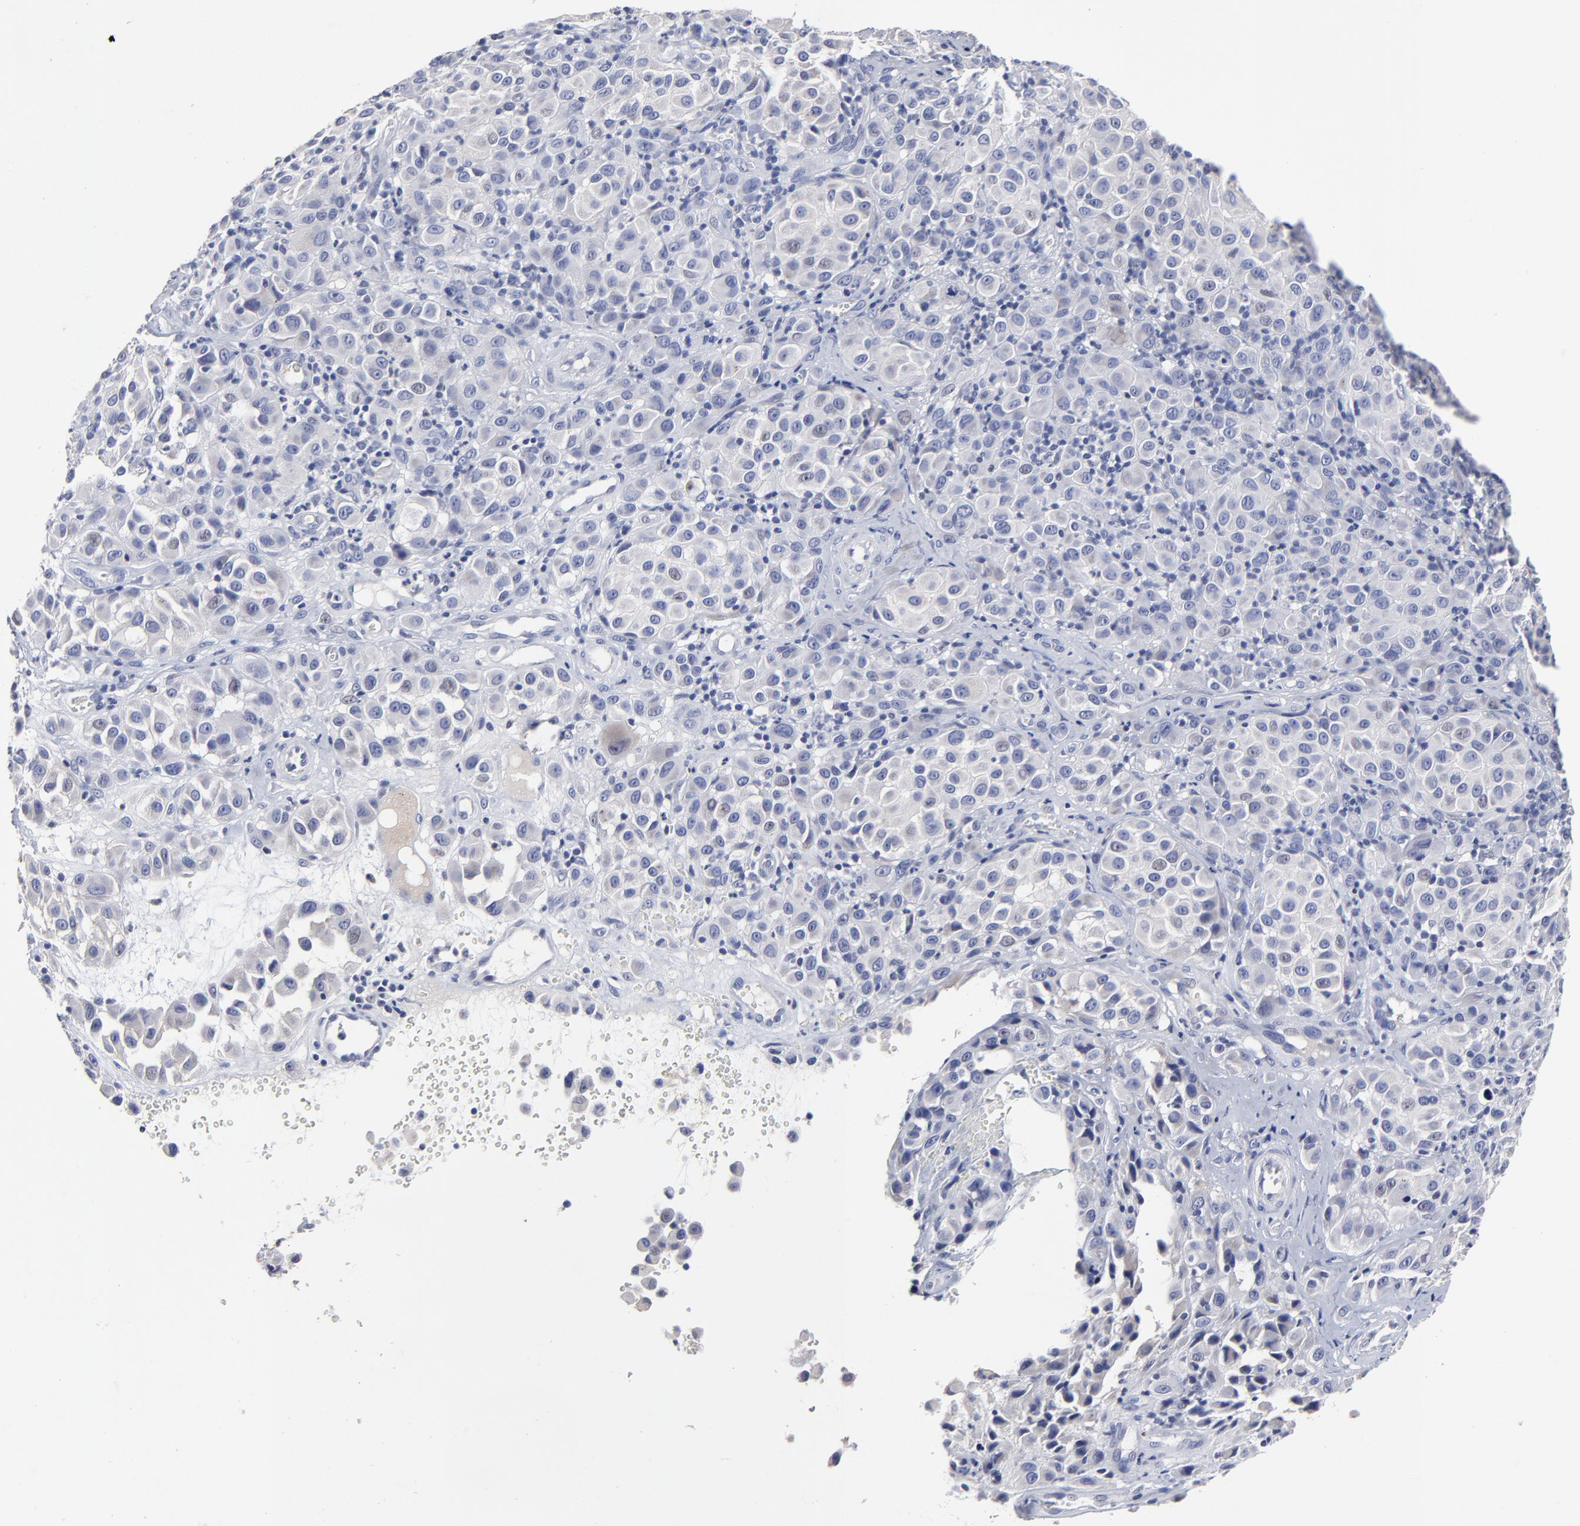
{"staining": {"intensity": "negative", "quantity": "none", "location": "none"}, "tissue": "melanoma", "cell_type": "Tumor cells", "image_type": "cancer", "snomed": [{"axis": "morphology", "description": "Malignant melanoma, NOS"}, {"axis": "topography", "description": "Skin"}], "caption": "Histopathology image shows no significant protein positivity in tumor cells of malignant melanoma. Nuclei are stained in blue.", "gene": "CXADR", "patient": {"sex": "female", "age": 21}}